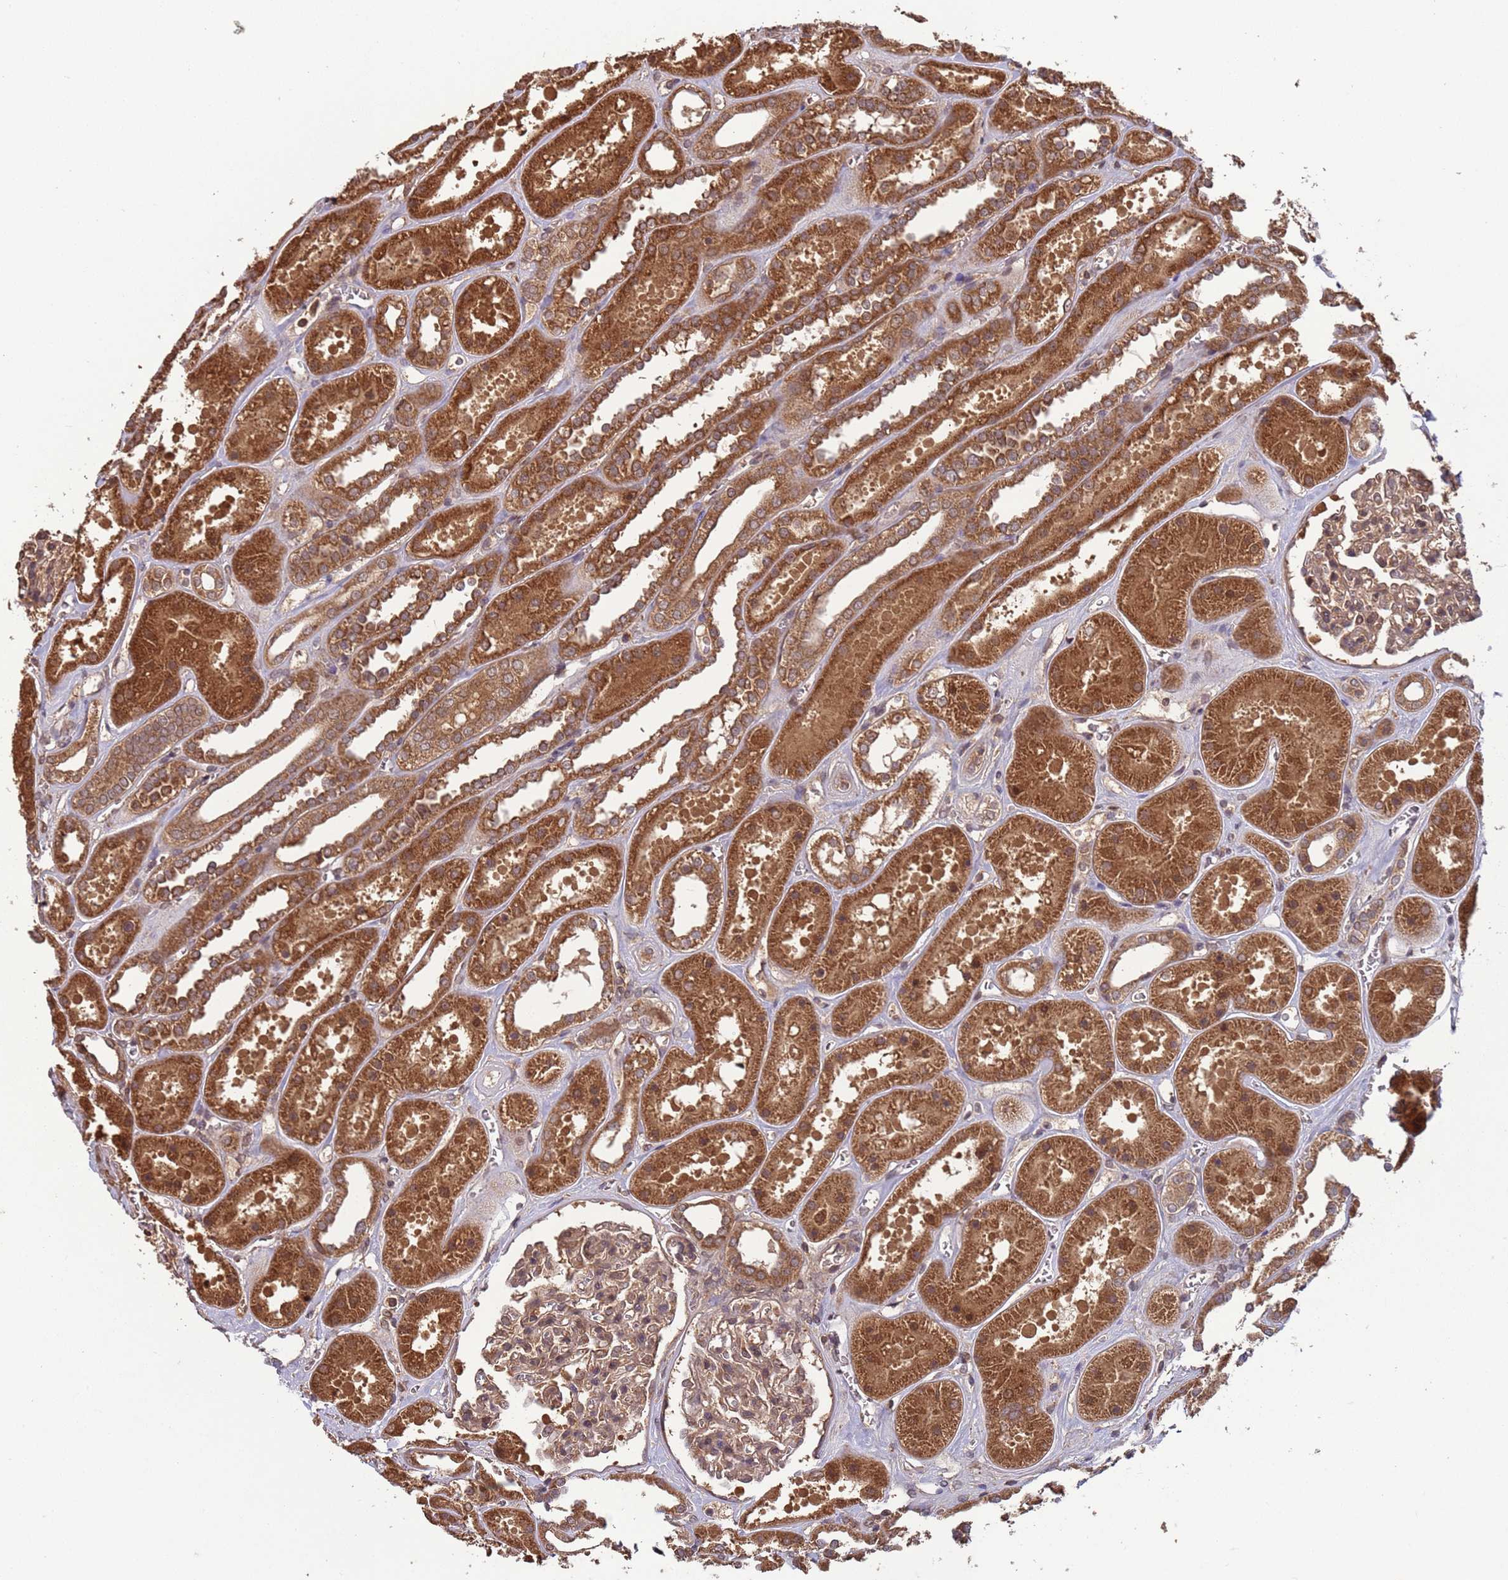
{"staining": {"intensity": "moderate", "quantity": ">75%", "location": "cytoplasmic/membranous"}, "tissue": "kidney", "cell_type": "Cells in glomeruli", "image_type": "normal", "snomed": [{"axis": "morphology", "description": "Normal tissue, NOS"}, {"axis": "topography", "description": "Kidney"}], "caption": "Approximately >75% of cells in glomeruli in normal kidney exhibit moderate cytoplasmic/membranous protein positivity as visualized by brown immunohistochemical staining.", "gene": "ERI1", "patient": {"sex": "female", "age": 41}}